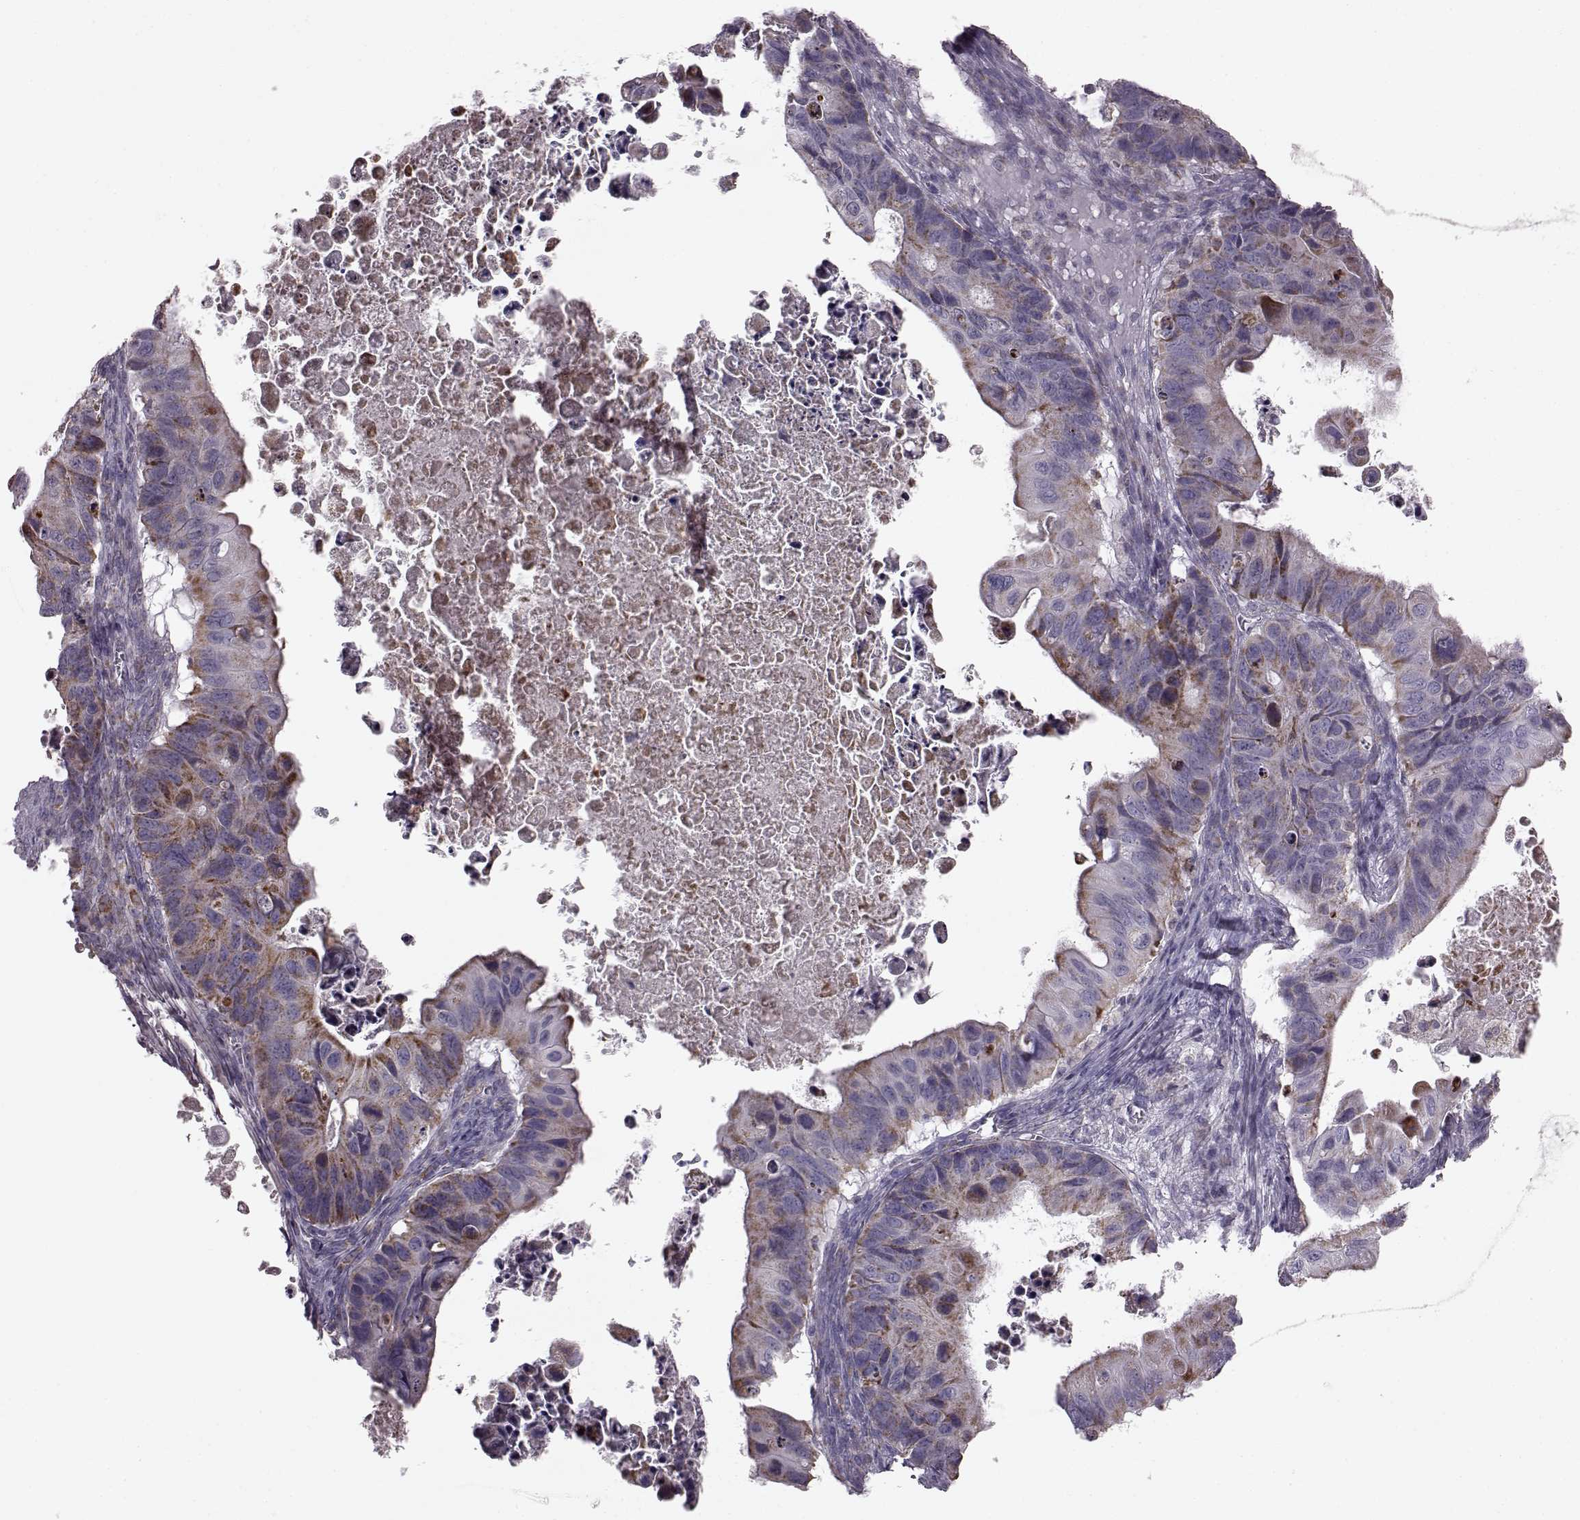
{"staining": {"intensity": "moderate", "quantity": ">75%", "location": "cytoplasmic/membranous"}, "tissue": "ovarian cancer", "cell_type": "Tumor cells", "image_type": "cancer", "snomed": [{"axis": "morphology", "description": "Cystadenocarcinoma, mucinous, NOS"}, {"axis": "topography", "description": "Ovary"}], "caption": "This micrograph exhibits ovarian cancer stained with immunohistochemistry to label a protein in brown. The cytoplasmic/membranous of tumor cells show moderate positivity for the protein. Nuclei are counter-stained blue.", "gene": "ATP5MF", "patient": {"sex": "female", "age": 64}}